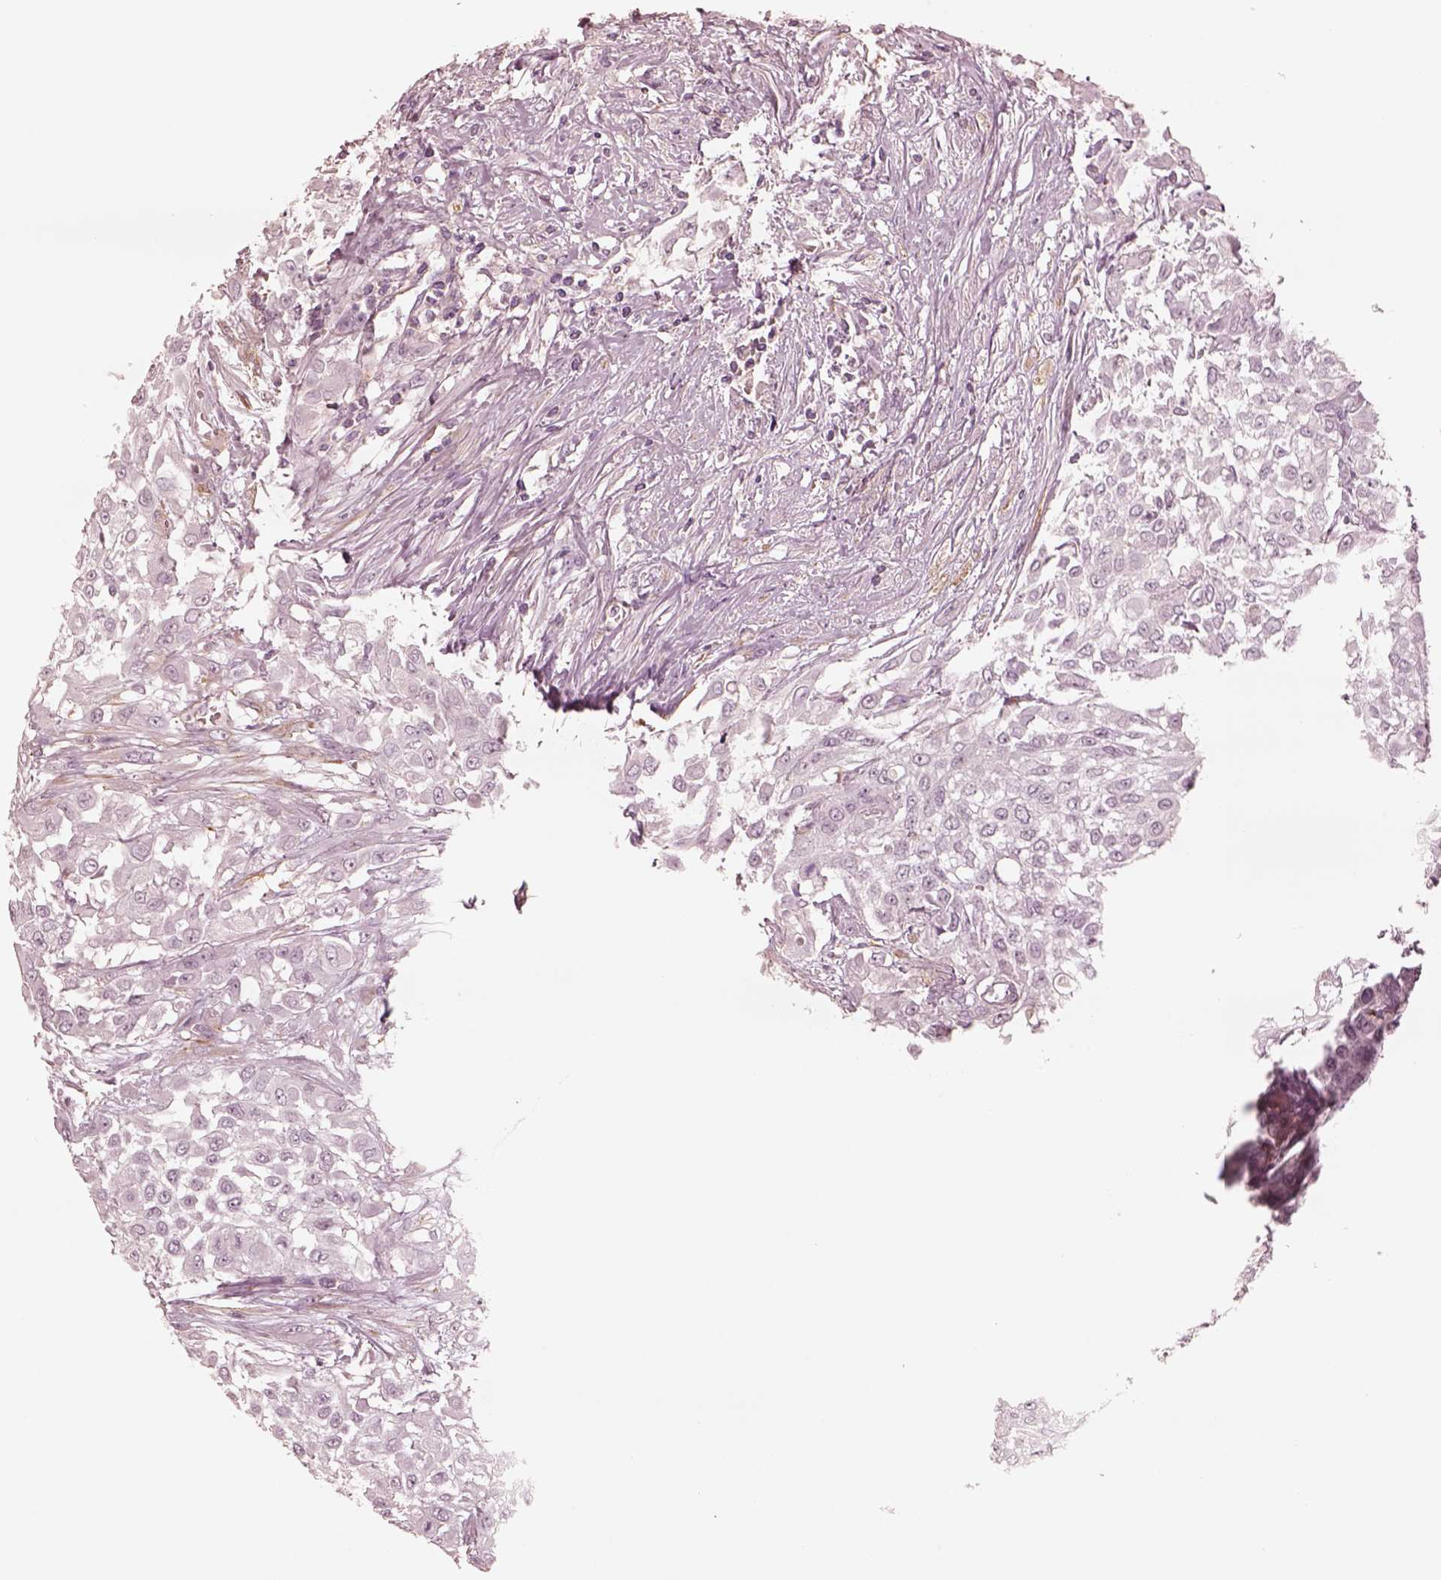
{"staining": {"intensity": "negative", "quantity": "none", "location": "none"}, "tissue": "urothelial cancer", "cell_type": "Tumor cells", "image_type": "cancer", "snomed": [{"axis": "morphology", "description": "Urothelial carcinoma, High grade"}, {"axis": "topography", "description": "Urinary bladder"}], "caption": "IHC of human high-grade urothelial carcinoma reveals no positivity in tumor cells.", "gene": "DNAAF9", "patient": {"sex": "male", "age": 57}}